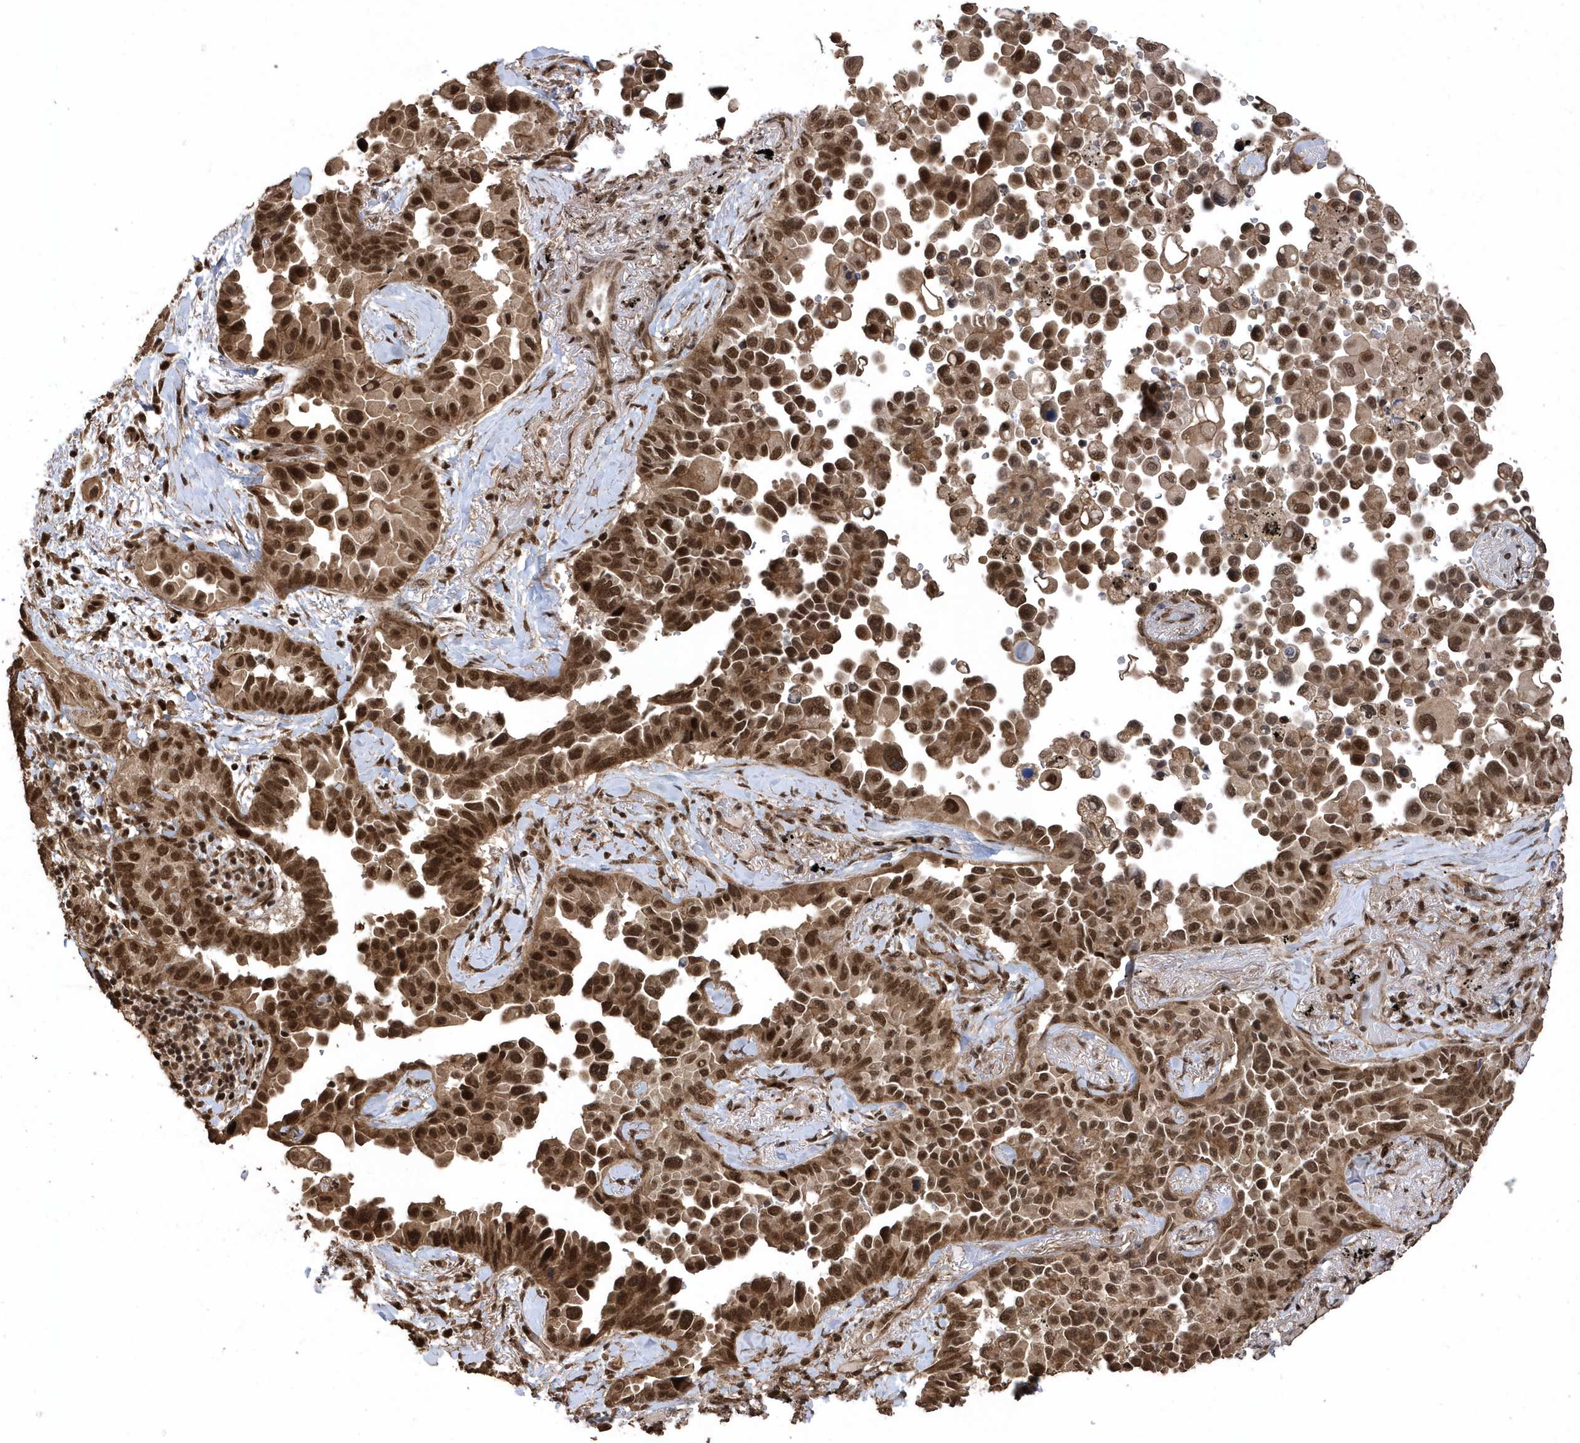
{"staining": {"intensity": "strong", "quantity": ">75%", "location": "cytoplasmic/membranous,nuclear"}, "tissue": "lung cancer", "cell_type": "Tumor cells", "image_type": "cancer", "snomed": [{"axis": "morphology", "description": "Adenocarcinoma, NOS"}, {"axis": "topography", "description": "Lung"}], "caption": "IHC histopathology image of neoplastic tissue: adenocarcinoma (lung) stained using IHC exhibits high levels of strong protein expression localized specifically in the cytoplasmic/membranous and nuclear of tumor cells, appearing as a cytoplasmic/membranous and nuclear brown color.", "gene": "INTS12", "patient": {"sex": "female", "age": 67}}